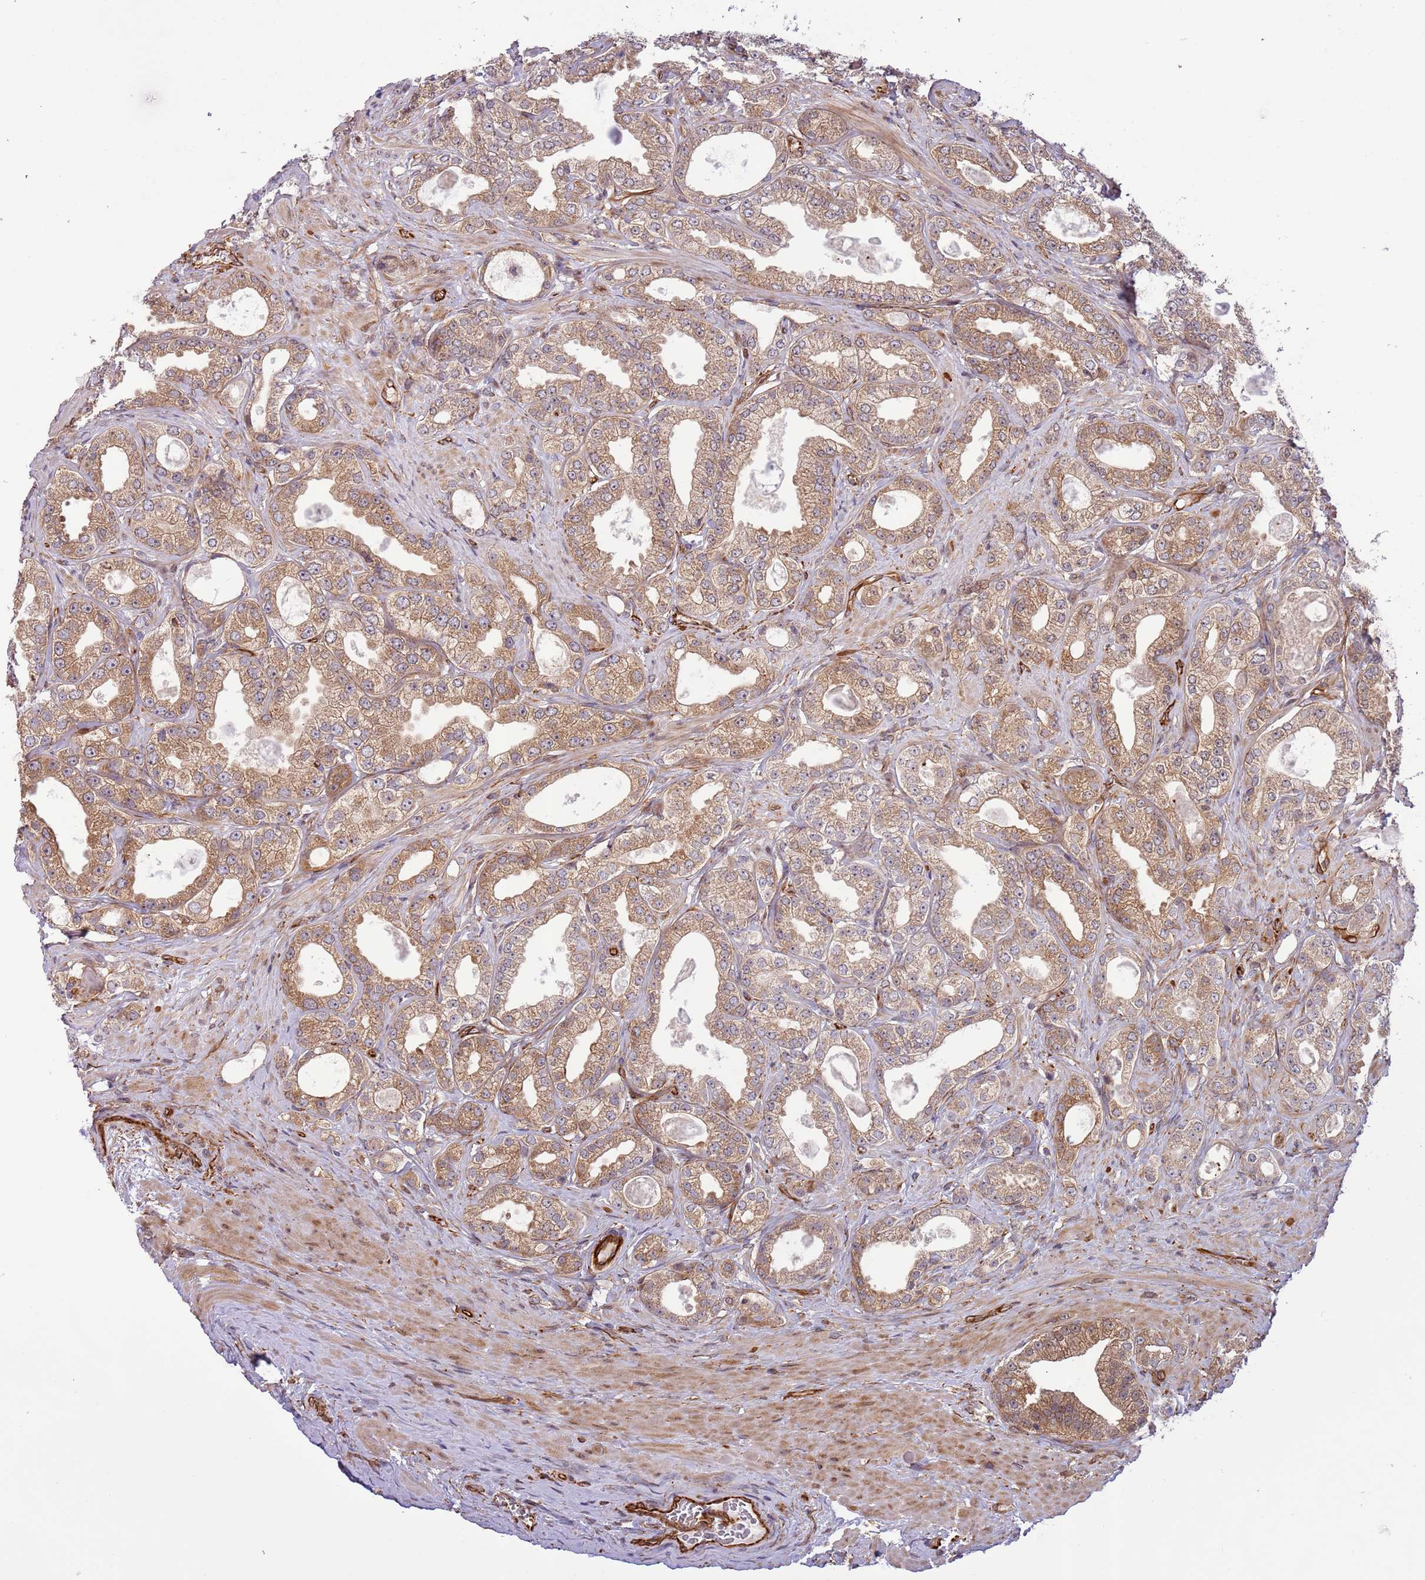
{"staining": {"intensity": "moderate", "quantity": ">75%", "location": "cytoplasmic/membranous"}, "tissue": "prostate cancer", "cell_type": "Tumor cells", "image_type": "cancer", "snomed": [{"axis": "morphology", "description": "Adenocarcinoma, Low grade"}, {"axis": "topography", "description": "Prostate"}], "caption": "Prostate cancer (adenocarcinoma (low-grade)) stained with IHC exhibits moderate cytoplasmic/membranous positivity in approximately >75% of tumor cells. The staining is performed using DAB brown chromogen to label protein expression. The nuclei are counter-stained blue using hematoxylin.", "gene": "NEK3", "patient": {"sex": "male", "age": 63}}